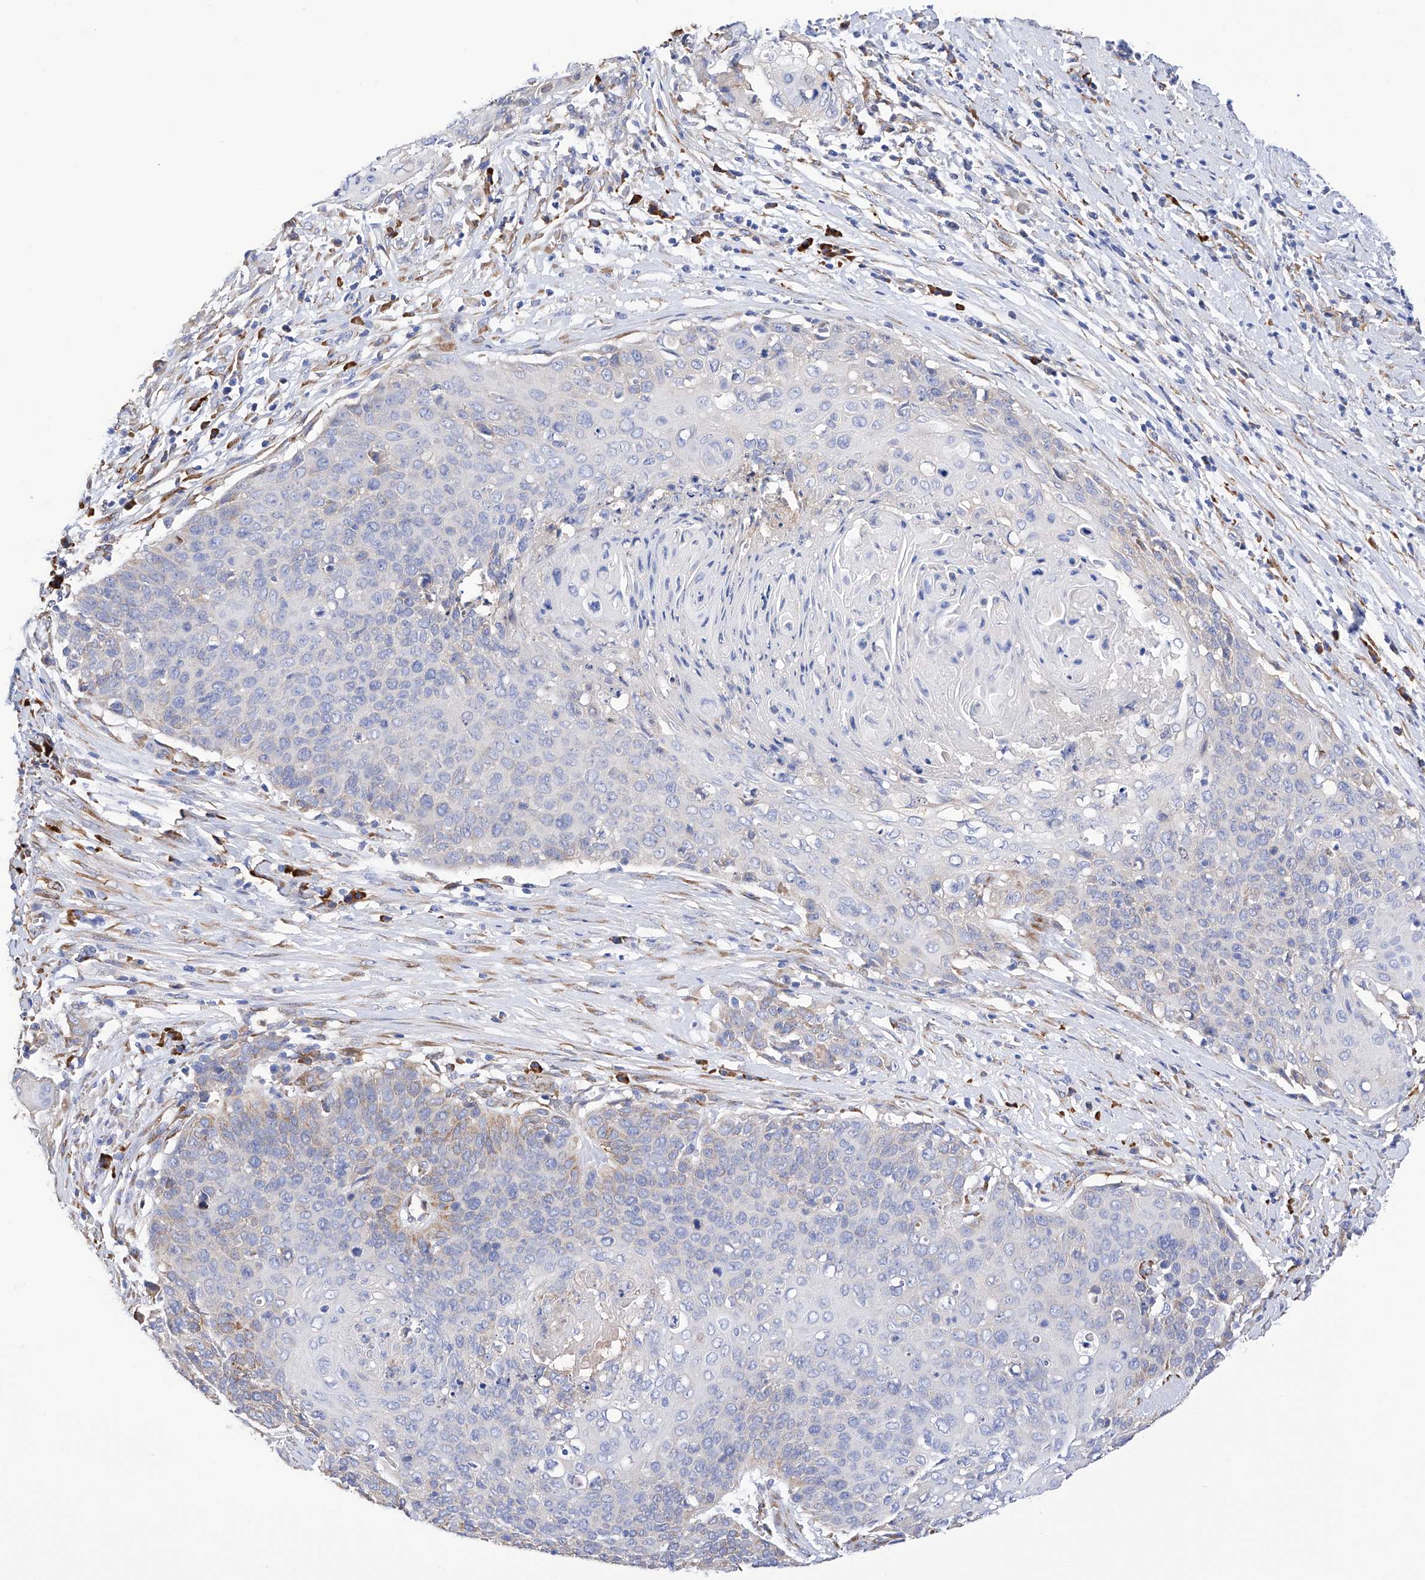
{"staining": {"intensity": "moderate", "quantity": "<25%", "location": "cytoplasmic/membranous"}, "tissue": "cervical cancer", "cell_type": "Tumor cells", "image_type": "cancer", "snomed": [{"axis": "morphology", "description": "Squamous cell carcinoma, NOS"}, {"axis": "topography", "description": "Cervix"}], "caption": "Immunohistochemistry of squamous cell carcinoma (cervical) displays low levels of moderate cytoplasmic/membranous staining in approximately <25% of tumor cells. (DAB IHC with brightfield microscopy, high magnification).", "gene": "PDIA5", "patient": {"sex": "female", "age": 39}}